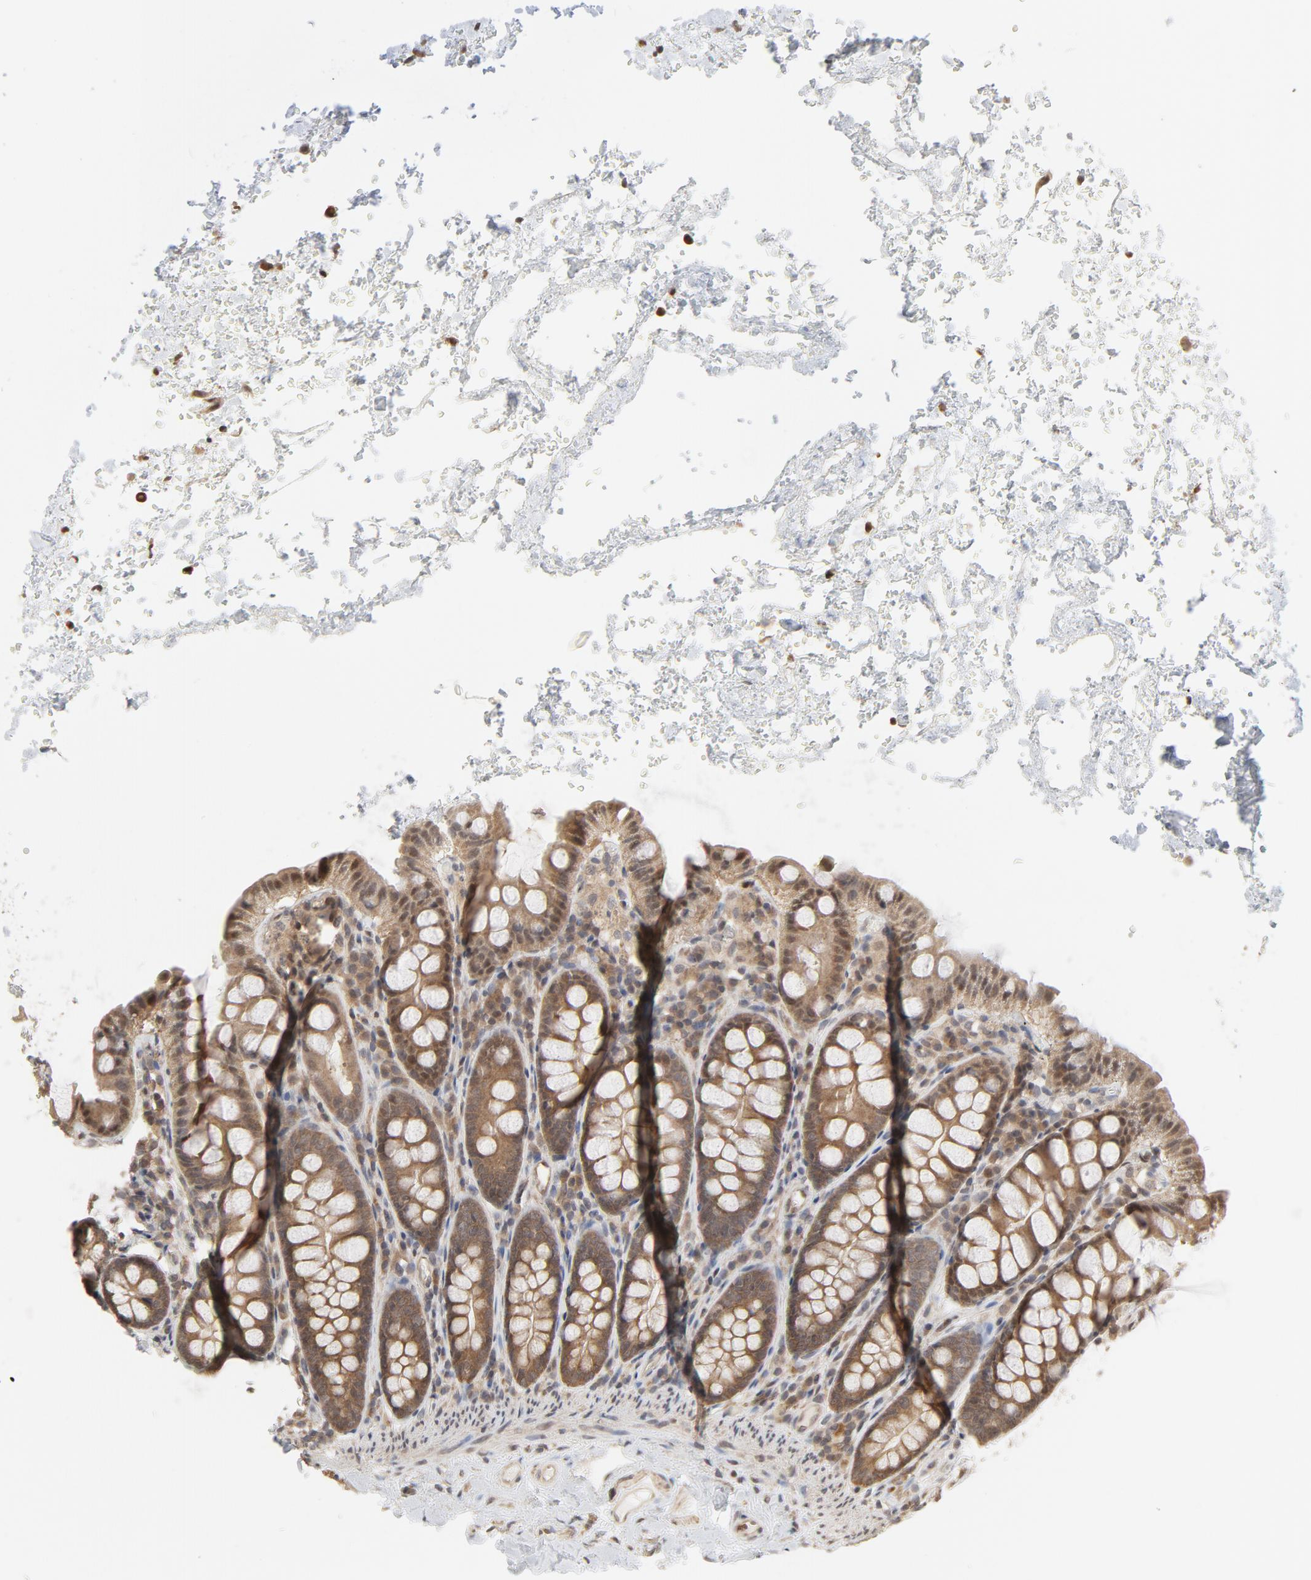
{"staining": {"intensity": "weak", "quantity": "25%-75%", "location": "cytoplasmic/membranous"}, "tissue": "colon", "cell_type": "Endothelial cells", "image_type": "normal", "snomed": [{"axis": "morphology", "description": "Normal tissue, NOS"}, {"axis": "topography", "description": "Colon"}], "caption": "Human colon stained with a brown dye exhibits weak cytoplasmic/membranous positive expression in approximately 25%-75% of endothelial cells.", "gene": "NEDD8", "patient": {"sex": "female", "age": 61}}